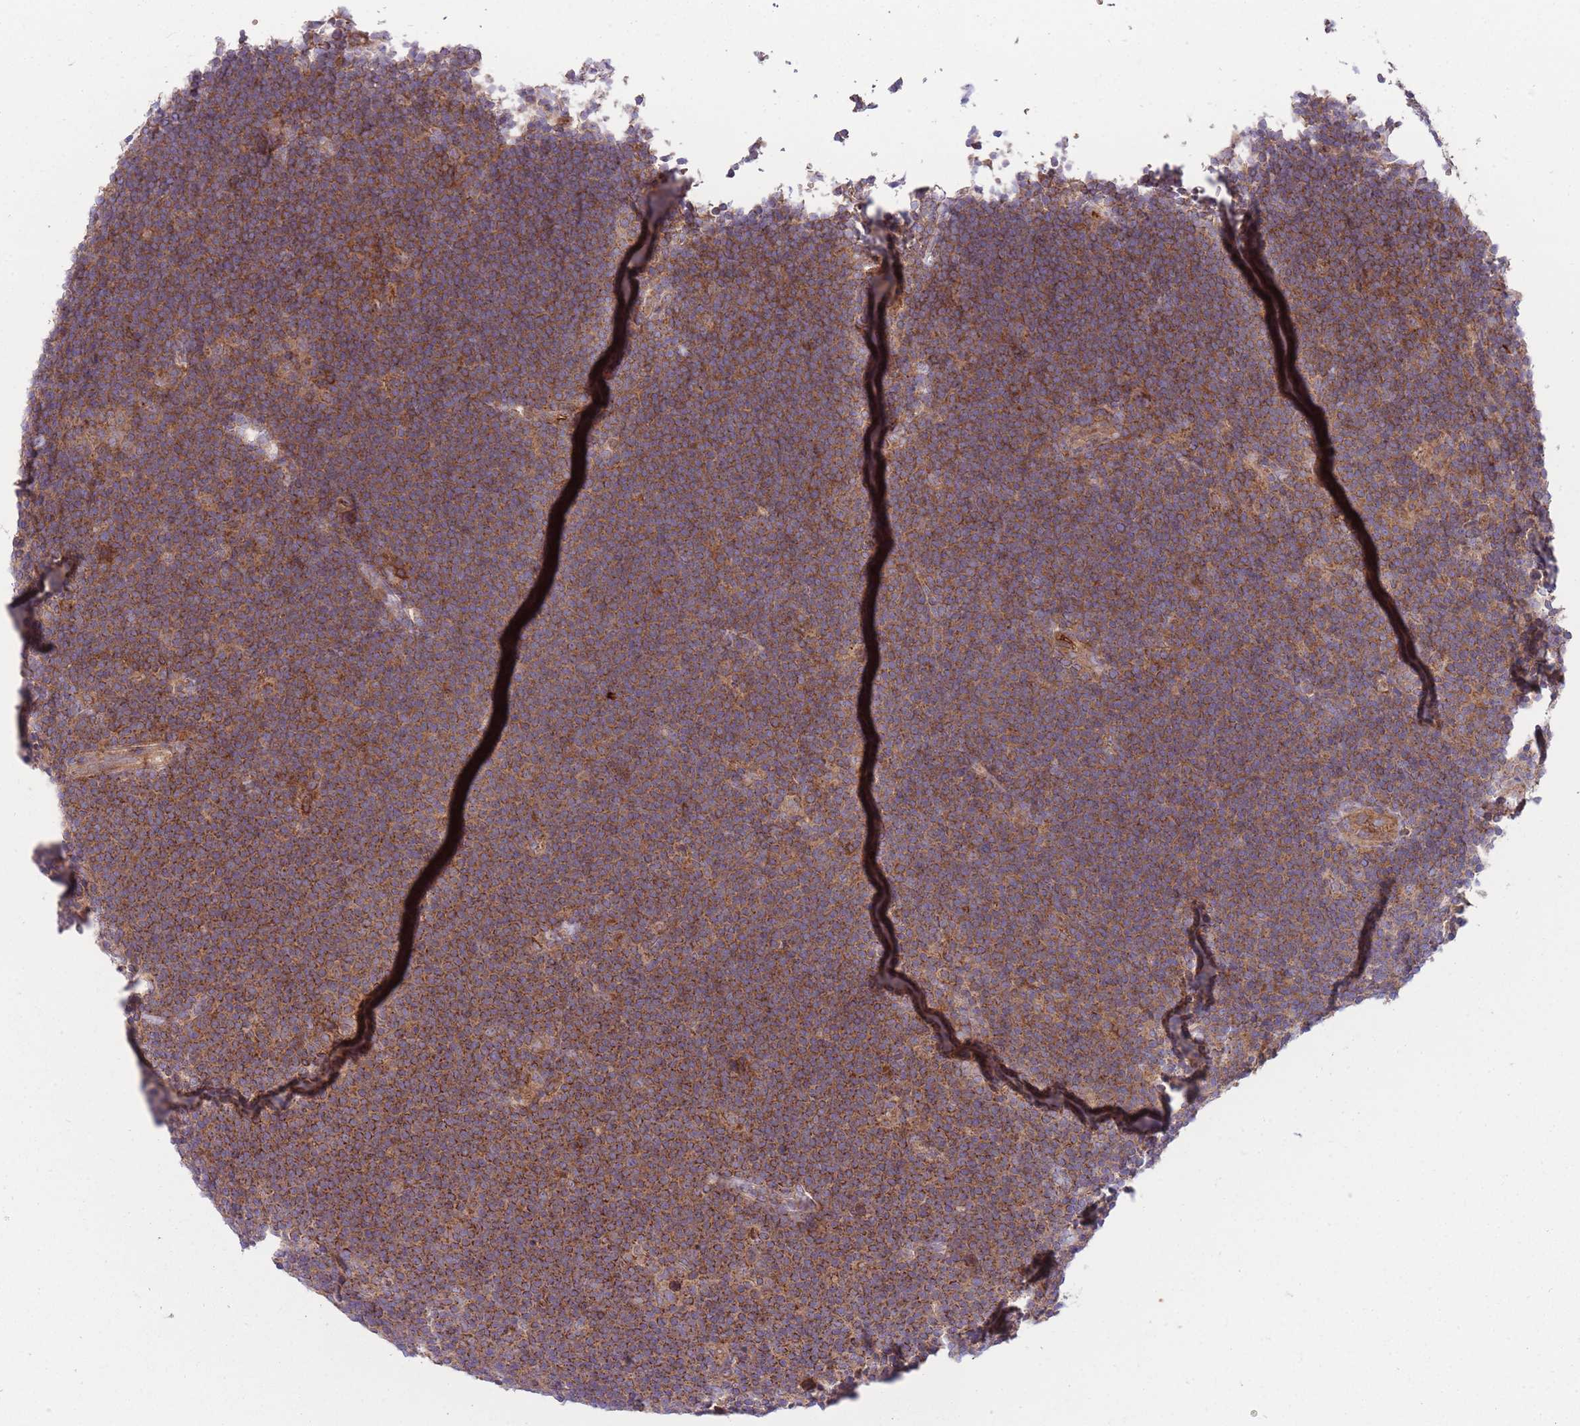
{"staining": {"intensity": "weak", "quantity": "25%-75%", "location": "cytoplasmic/membranous"}, "tissue": "lymphoma", "cell_type": "Tumor cells", "image_type": "cancer", "snomed": [{"axis": "morphology", "description": "Hodgkin's disease, NOS"}, {"axis": "topography", "description": "Lymph node"}], "caption": "Weak cytoplasmic/membranous staining is seen in about 25%-75% of tumor cells in lymphoma.", "gene": "ANKRD10", "patient": {"sex": "female", "age": 57}}